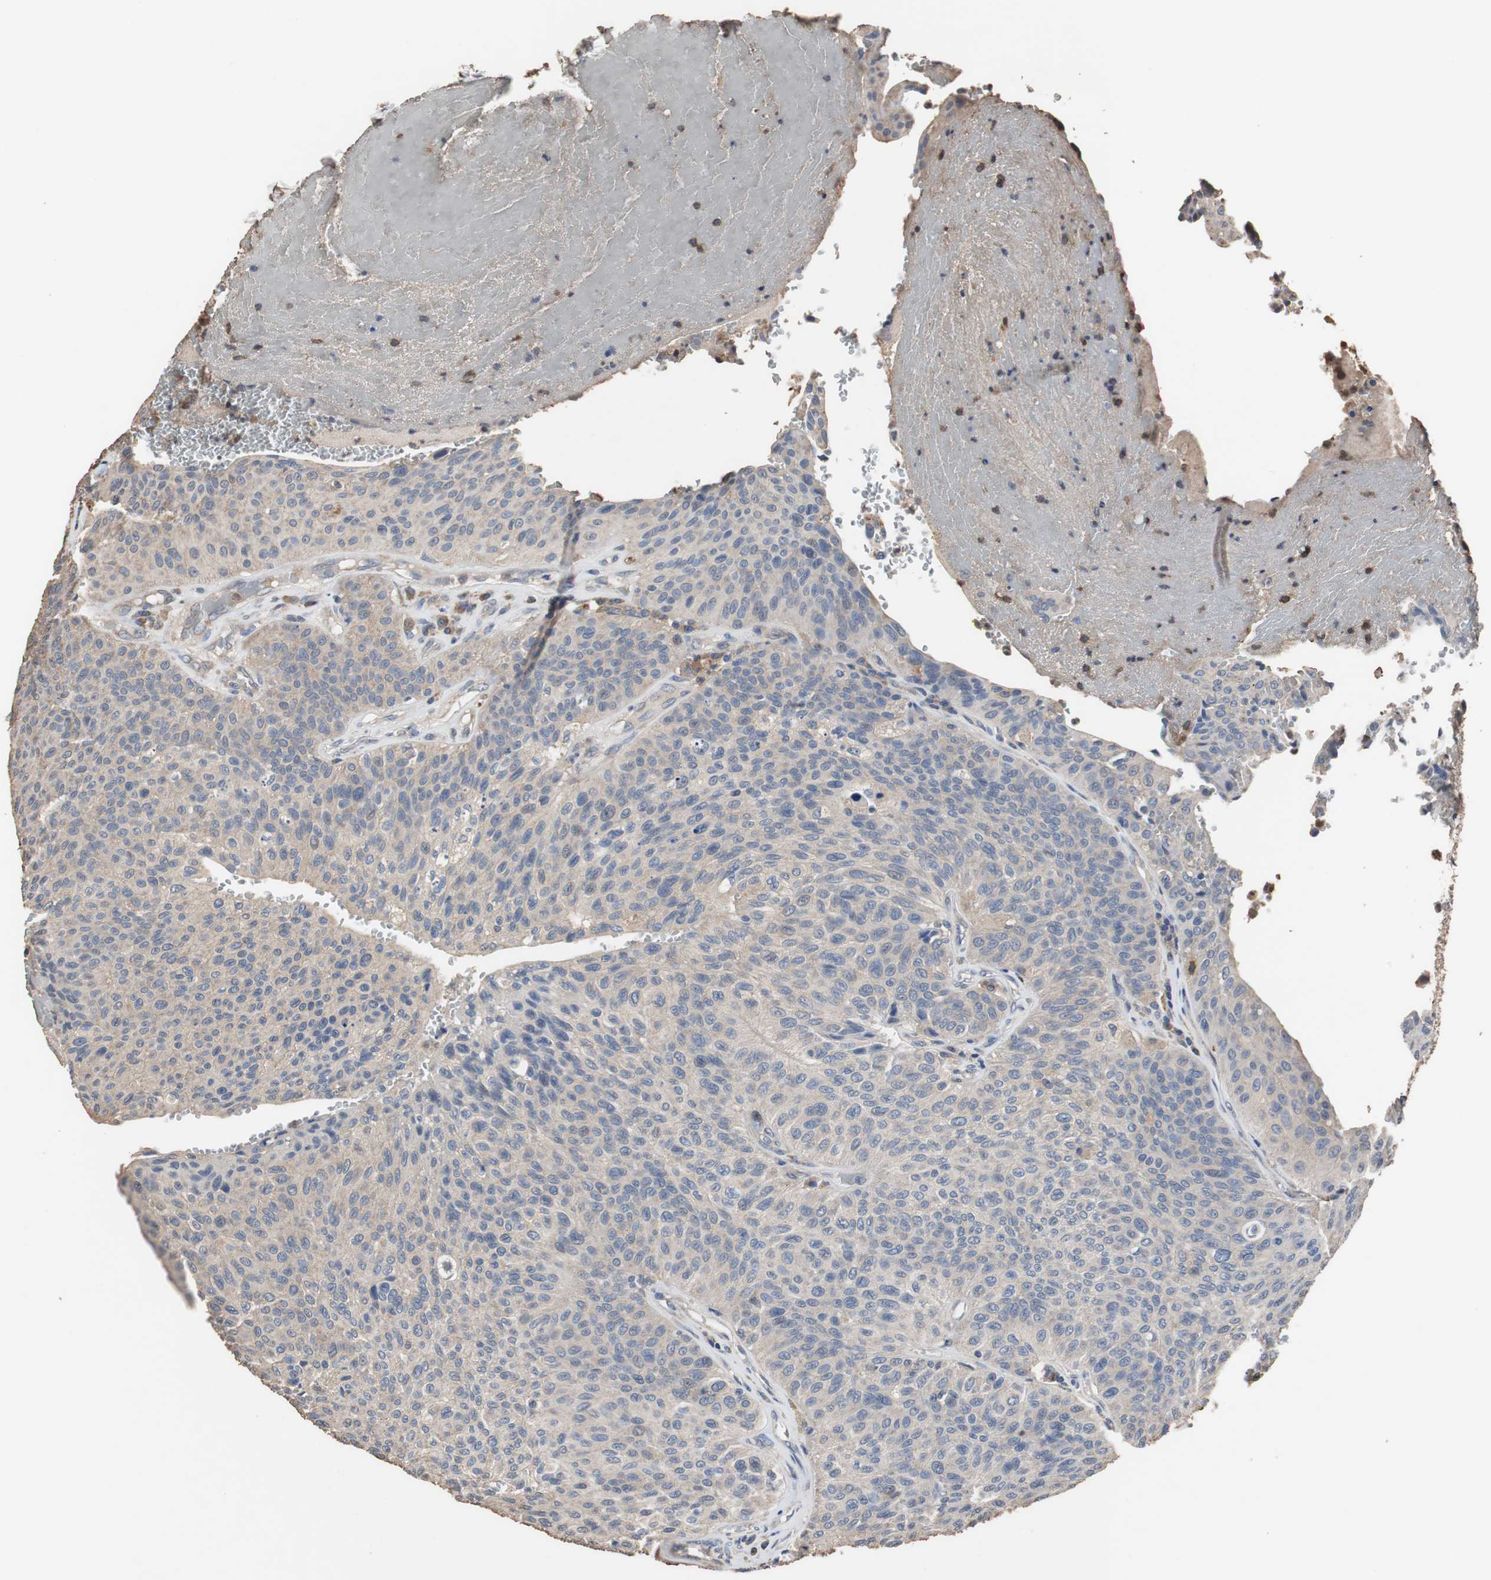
{"staining": {"intensity": "weak", "quantity": ">75%", "location": "cytoplasmic/membranous"}, "tissue": "urothelial cancer", "cell_type": "Tumor cells", "image_type": "cancer", "snomed": [{"axis": "morphology", "description": "Urothelial carcinoma, High grade"}, {"axis": "topography", "description": "Urinary bladder"}], "caption": "Protein analysis of urothelial cancer tissue demonstrates weak cytoplasmic/membranous staining in approximately >75% of tumor cells.", "gene": "SCIMP", "patient": {"sex": "male", "age": 66}}